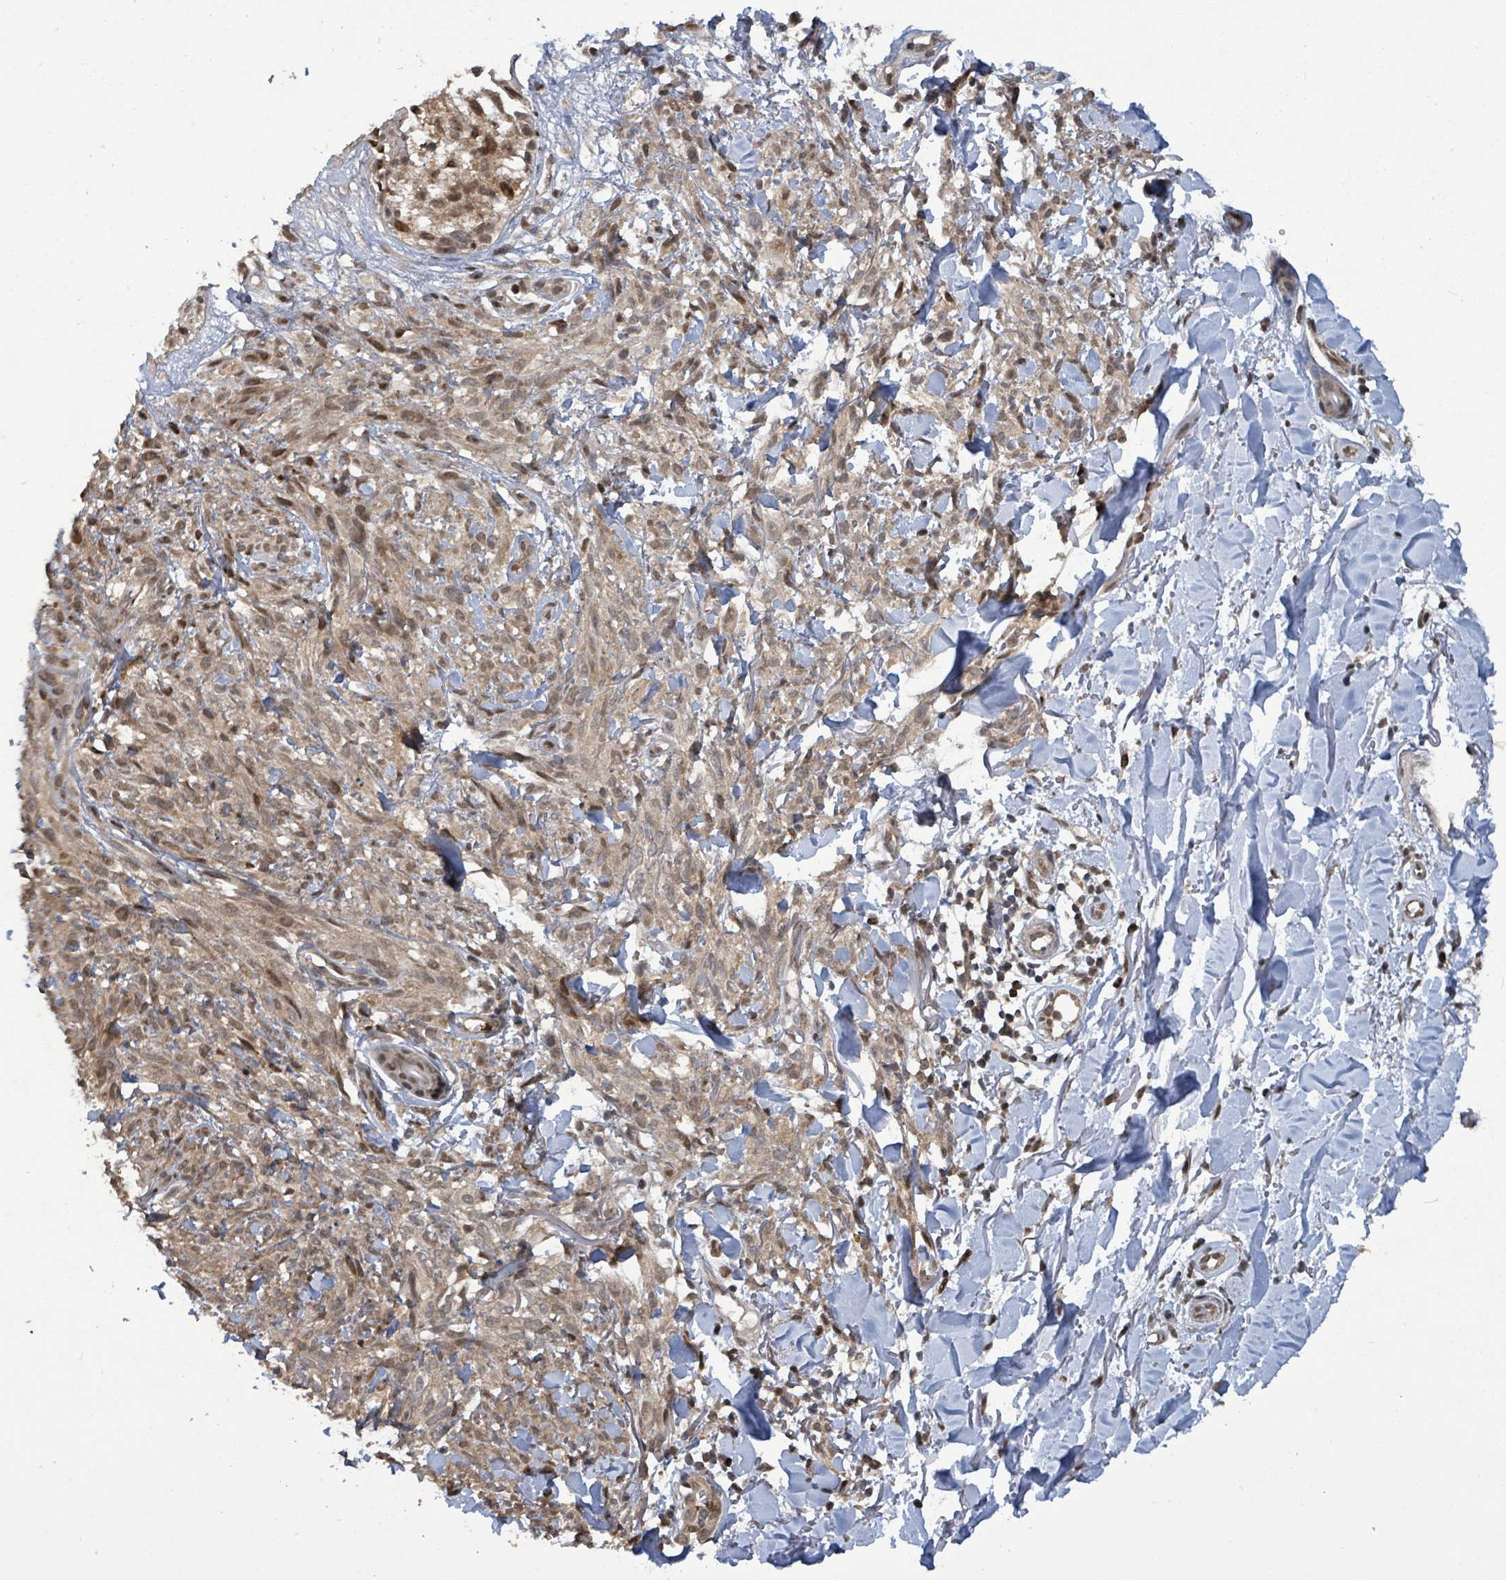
{"staining": {"intensity": "weak", "quantity": "25%-75%", "location": "cytoplasmic/membranous,nuclear"}, "tissue": "melanoma", "cell_type": "Tumor cells", "image_type": "cancer", "snomed": [{"axis": "morphology", "description": "Malignant melanoma, NOS"}, {"axis": "topography", "description": "Skin of forearm"}], "caption": "Brown immunohistochemical staining in melanoma shows weak cytoplasmic/membranous and nuclear expression in approximately 25%-75% of tumor cells. Immunohistochemistry (ihc) stains the protein of interest in brown and the nuclei are stained blue.", "gene": "COQ6", "patient": {"sex": "female", "age": 65}}